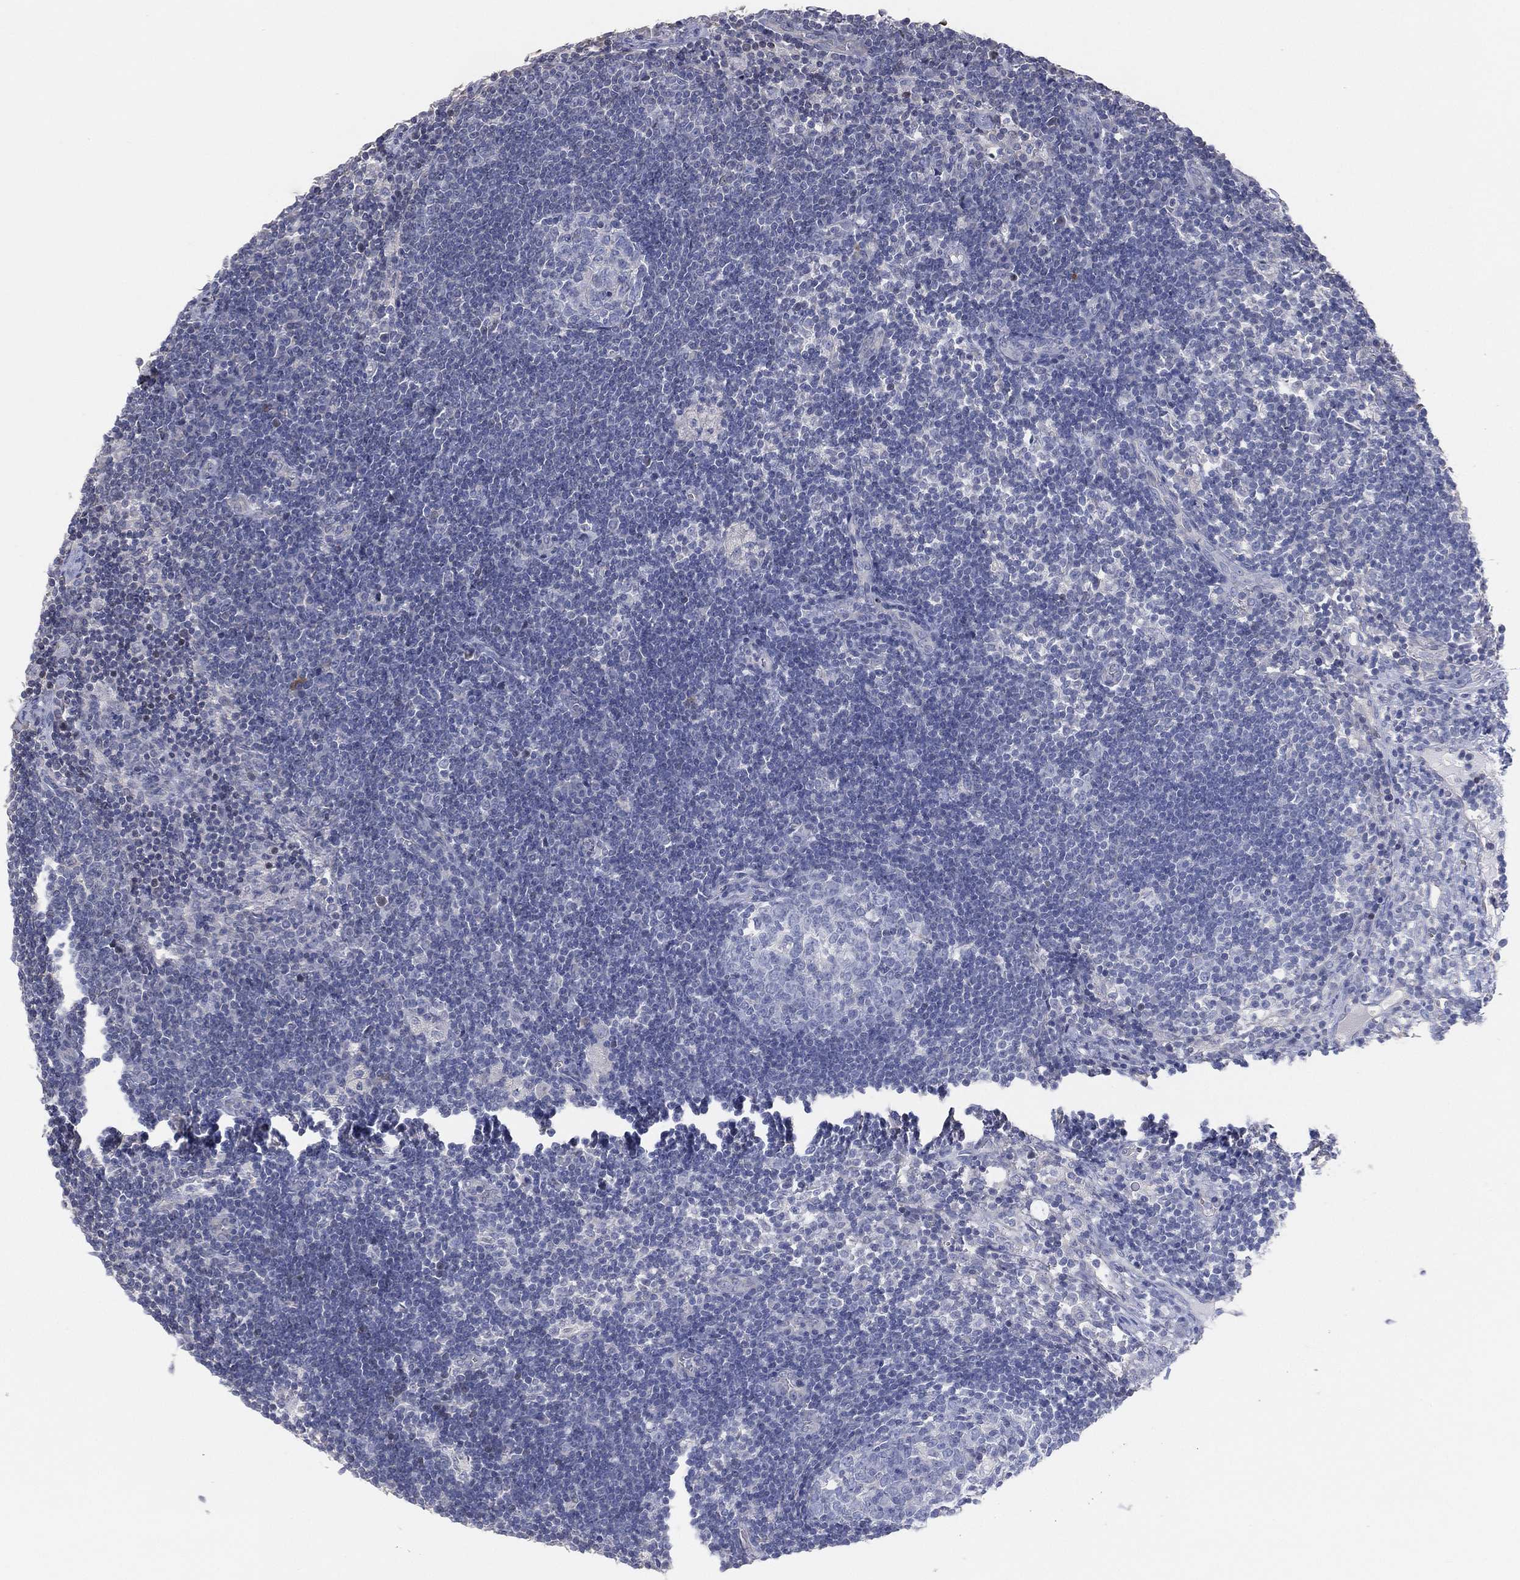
{"staining": {"intensity": "negative", "quantity": "none", "location": "none"}, "tissue": "lymph node", "cell_type": "Germinal center cells", "image_type": "normal", "snomed": [{"axis": "morphology", "description": "Normal tissue, NOS"}, {"axis": "morphology", "description": "Adenocarcinoma, NOS"}, {"axis": "topography", "description": "Lymph node"}, {"axis": "topography", "description": "Pancreas"}], "caption": "Protein analysis of unremarkable lymph node demonstrates no significant positivity in germinal center cells. (DAB (3,3'-diaminobenzidine) immunohistochemistry (IHC) with hematoxylin counter stain).", "gene": "CFTR", "patient": {"sex": "female", "age": 58}}